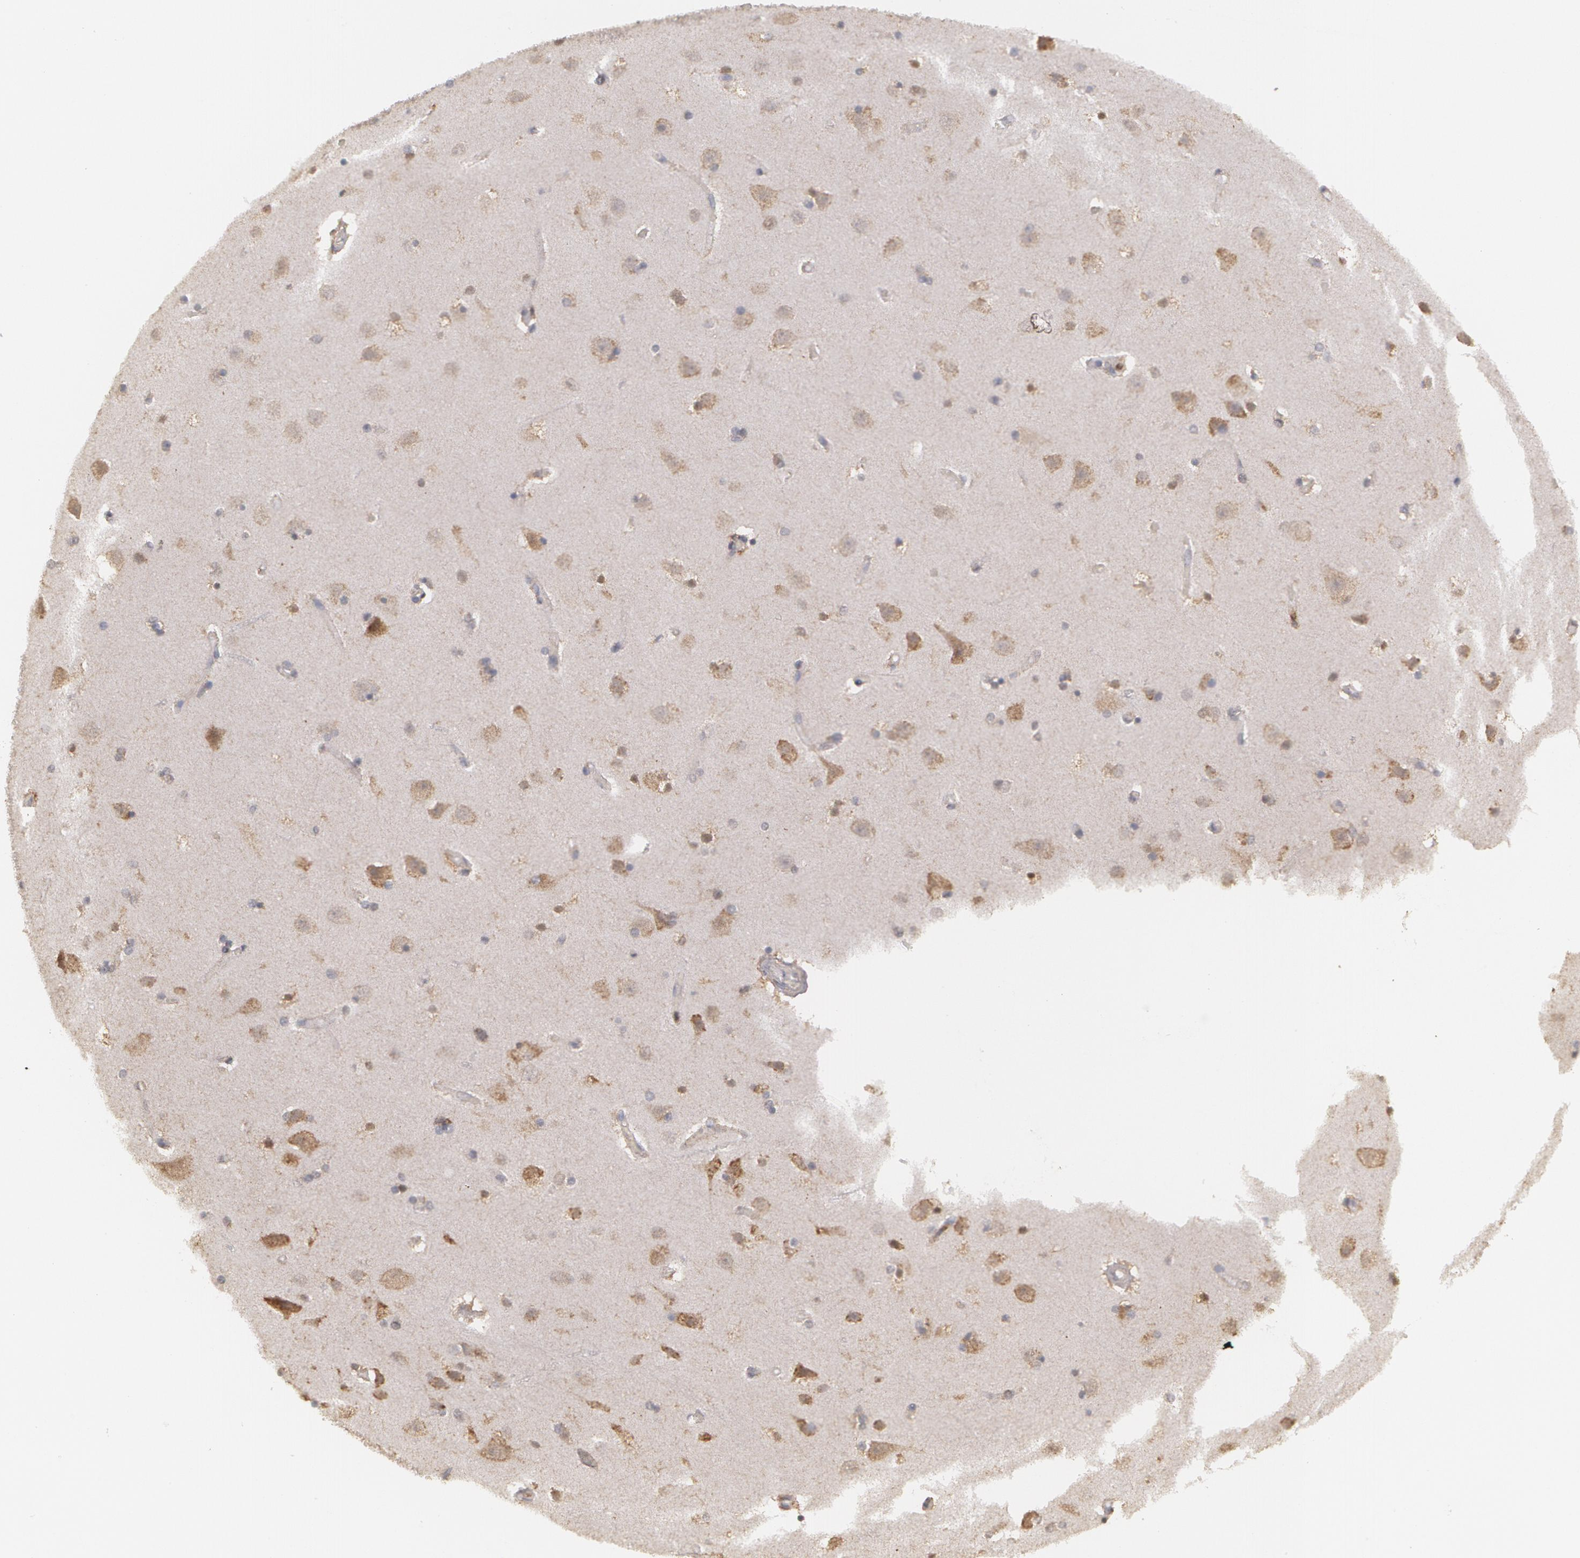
{"staining": {"intensity": "weak", "quantity": ">75%", "location": "cytoplasmic/membranous"}, "tissue": "cerebral cortex", "cell_type": "Endothelial cells", "image_type": "normal", "snomed": [{"axis": "morphology", "description": "Normal tissue, NOS"}, {"axis": "topography", "description": "Cerebral cortex"}], "caption": "Immunohistochemical staining of unremarkable human cerebral cortex displays low levels of weak cytoplasmic/membranous positivity in about >75% of endothelial cells. Immunohistochemistry stains the protein of interest in brown and the nuclei are stained blue.", "gene": "MTHFD1", "patient": {"sex": "female", "age": 54}}